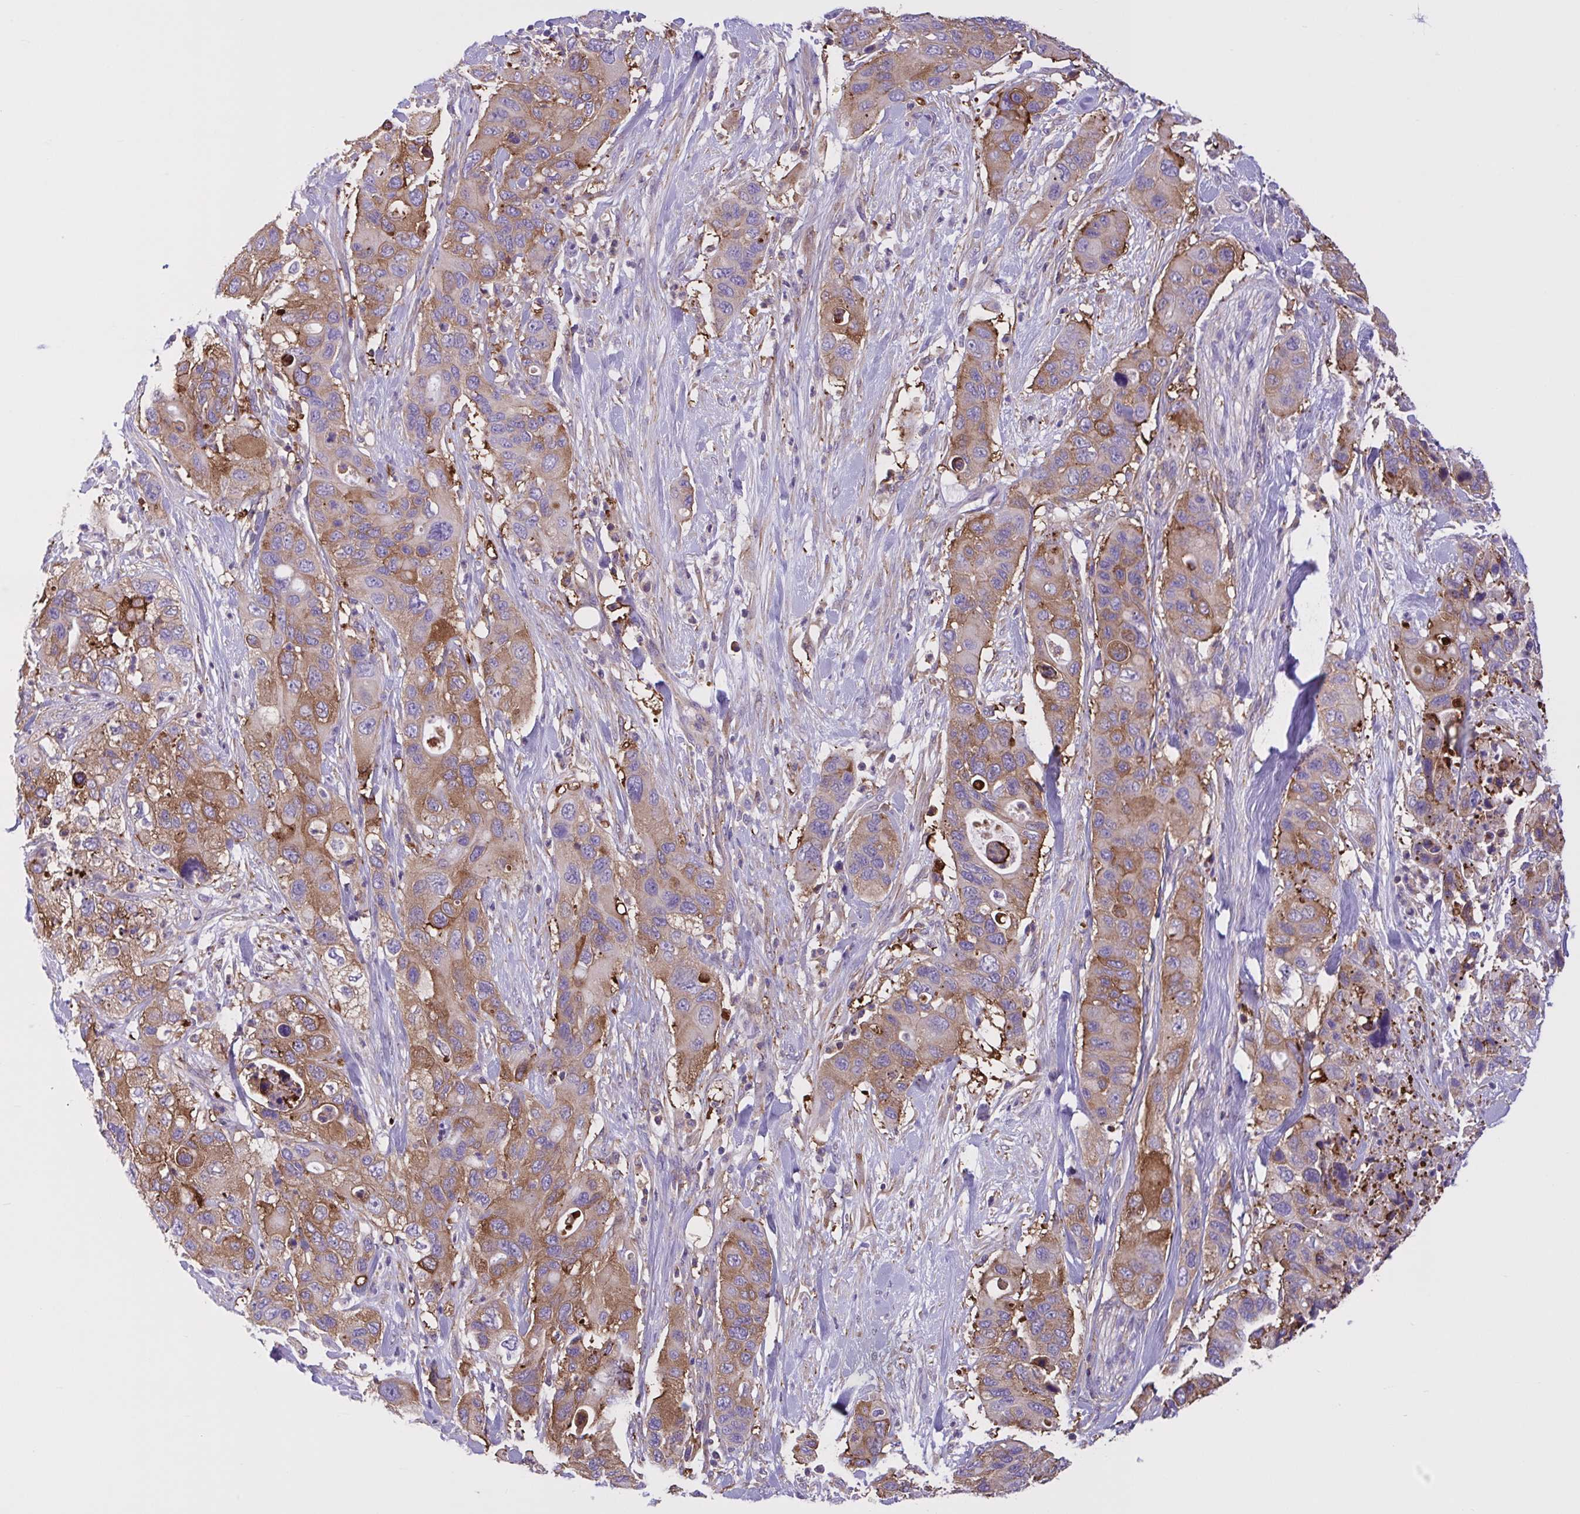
{"staining": {"intensity": "moderate", "quantity": "25%-75%", "location": "cytoplasmic/membranous"}, "tissue": "pancreatic cancer", "cell_type": "Tumor cells", "image_type": "cancer", "snomed": [{"axis": "morphology", "description": "Adenocarcinoma, NOS"}, {"axis": "topography", "description": "Pancreas"}], "caption": "Human pancreatic cancer (adenocarcinoma) stained for a protein (brown) exhibits moderate cytoplasmic/membranous positive staining in approximately 25%-75% of tumor cells.", "gene": "OR51M1", "patient": {"sex": "female", "age": 71}}